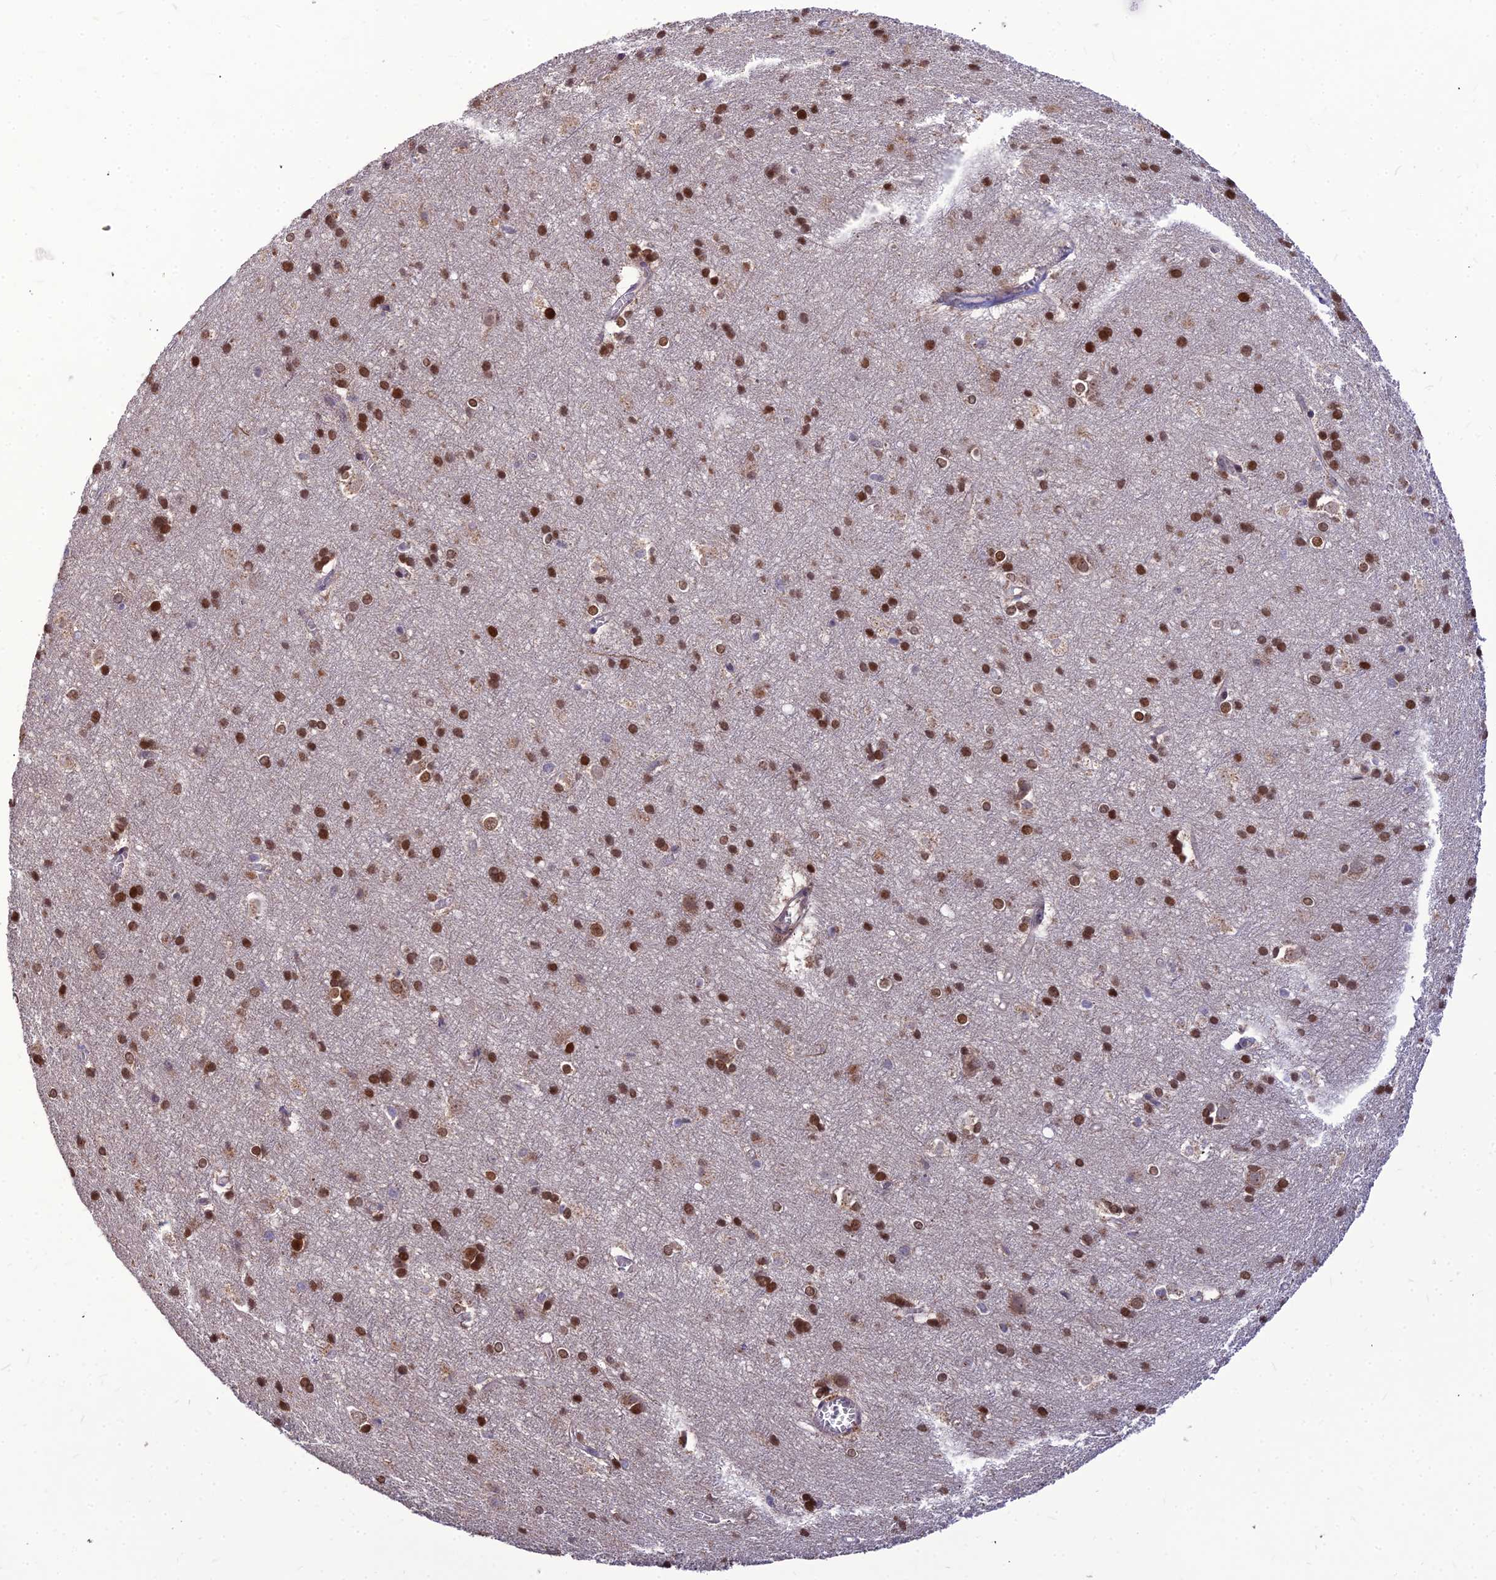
{"staining": {"intensity": "negative", "quantity": "none", "location": "none"}, "tissue": "cerebral cortex", "cell_type": "Endothelial cells", "image_type": "normal", "snomed": [{"axis": "morphology", "description": "Normal tissue, NOS"}, {"axis": "topography", "description": "Cerebral cortex"}], "caption": "IHC of benign human cerebral cortex demonstrates no positivity in endothelial cells. Nuclei are stained in blue.", "gene": "LEKR1", "patient": {"sex": "male", "age": 54}}